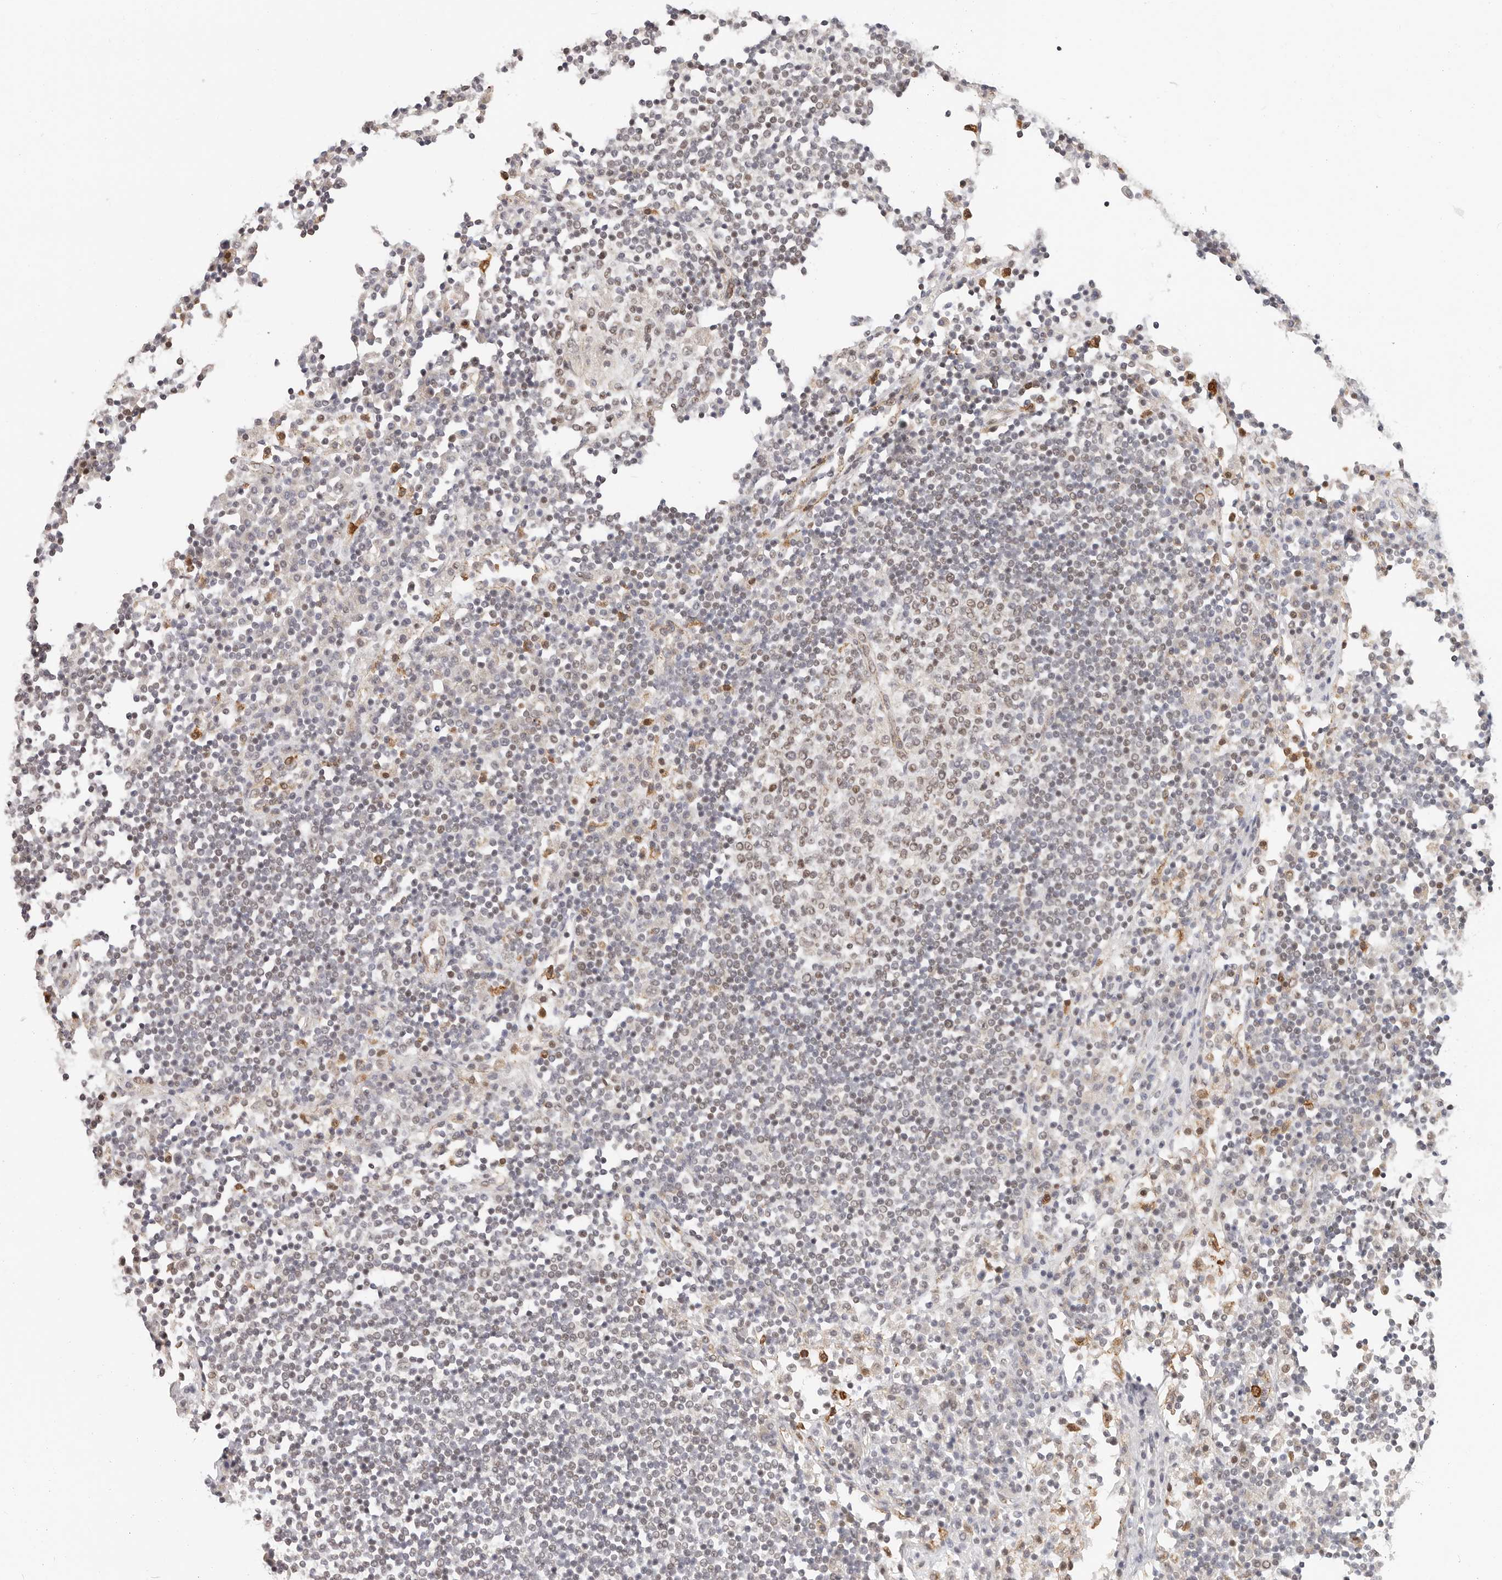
{"staining": {"intensity": "weak", "quantity": "25%-75%", "location": "nuclear"}, "tissue": "lymph node", "cell_type": "Germinal center cells", "image_type": "normal", "snomed": [{"axis": "morphology", "description": "Normal tissue, NOS"}, {"axis": "topography", "description": "Lymph node"}], "caption": "A brown stain highlights weak nuclear staining of a protein in germinal center cells of unremarkable lymph node.", "gene": "AFDN", "patient": {"sex": "female", "age": 53}}